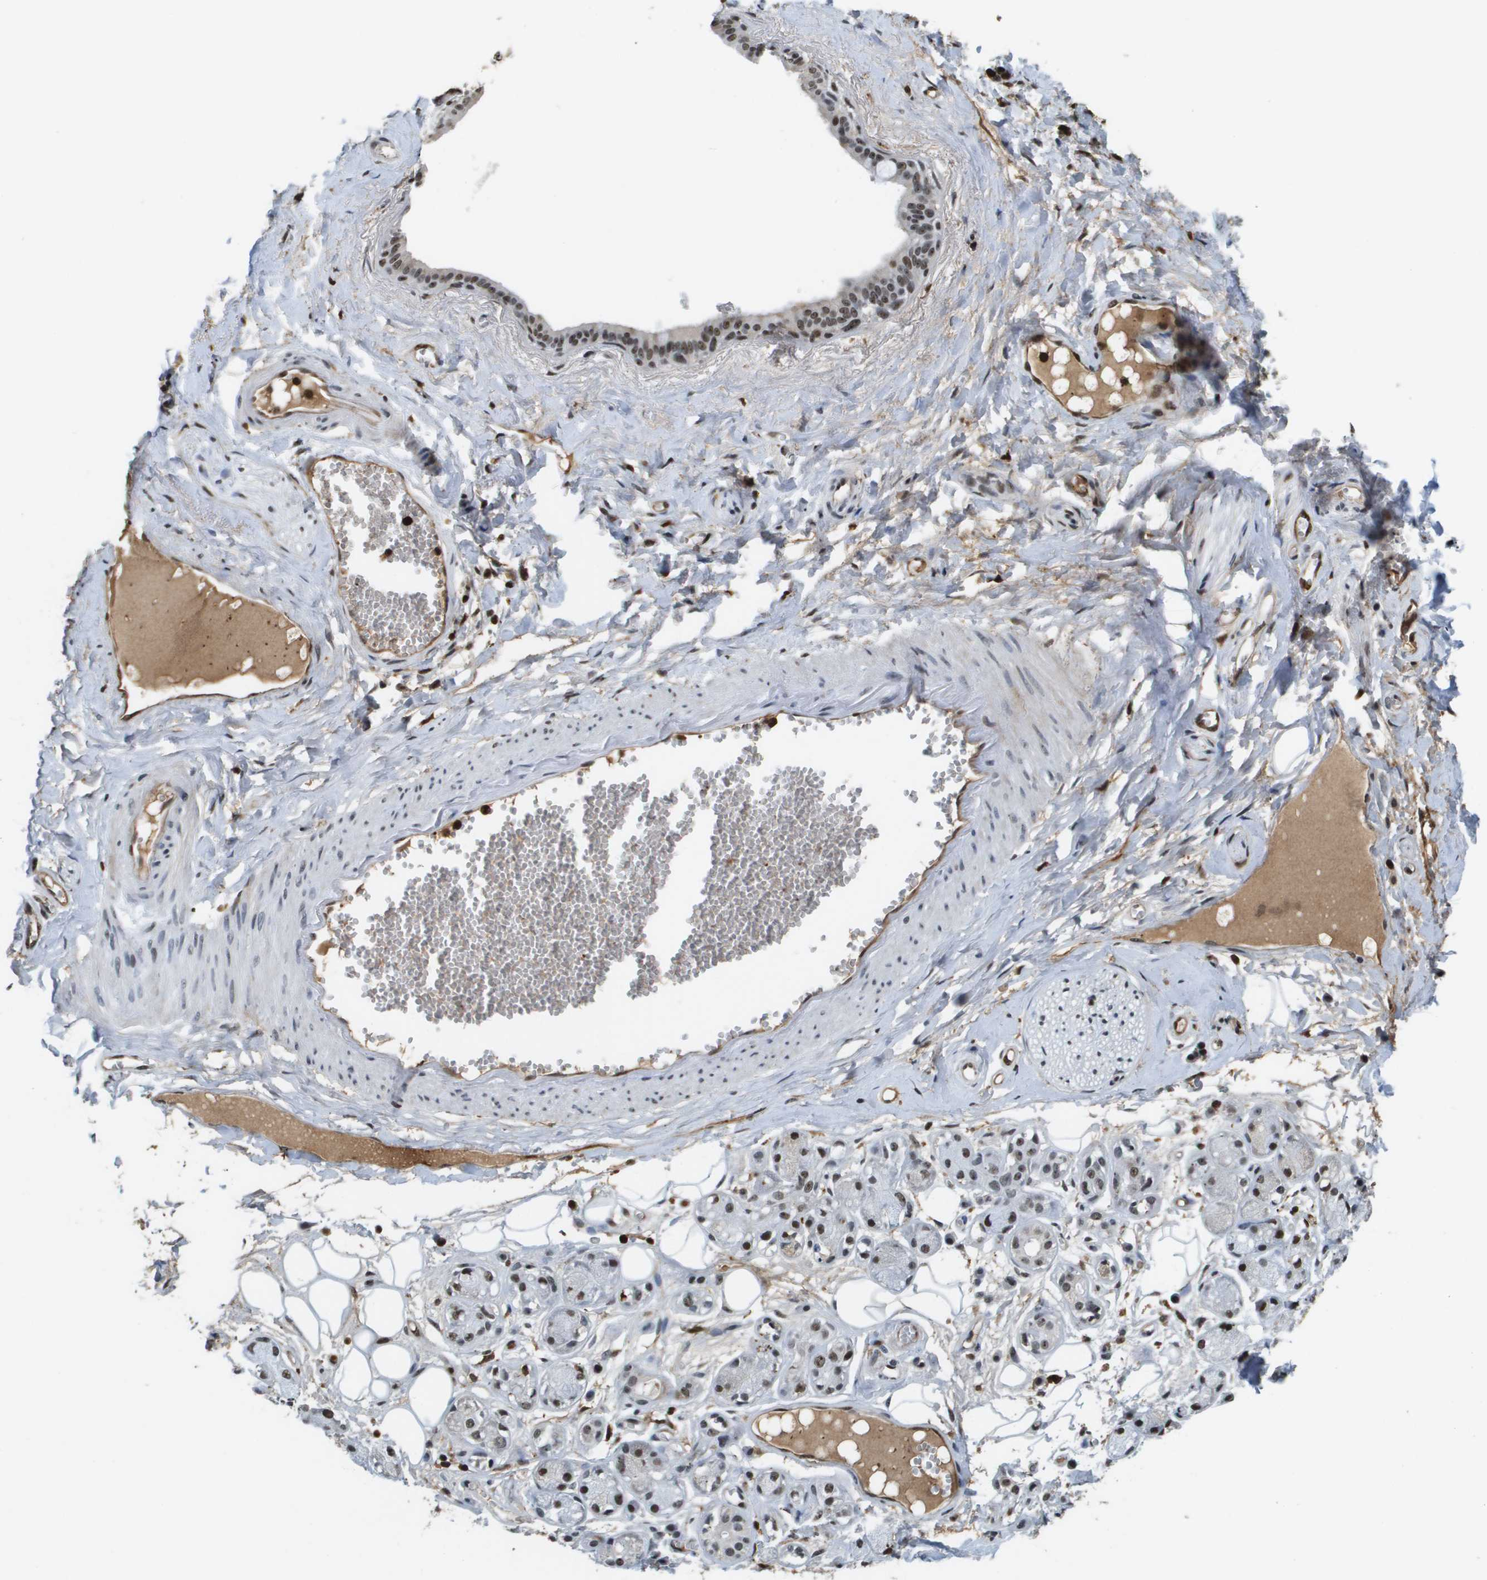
{"staining": {"intensity": "strong", "quantity": ">75%", "location": "nuclear"}, "tissue": "adipose tissue", "cell_type": "Adipocytes", "image_type": "normal", "snomed": [{"axis": "morphology", "description": "Normal tissue, NOS"}, {"axis": "morphology", "description": "Inflammation, NOS"}, {"axis": "topography", "description": "Salivary gland"}, {"axis": "topography", "description": "Peripheral nerve tissue"}], "caption": "An image showing strong nuclear positivity in about >75% of adipocytes in normal adipose tissue, as visualized by brown immunohistochemical staining.", "gene": "EP400", "patient": {"sex": "female", "age": 75}}